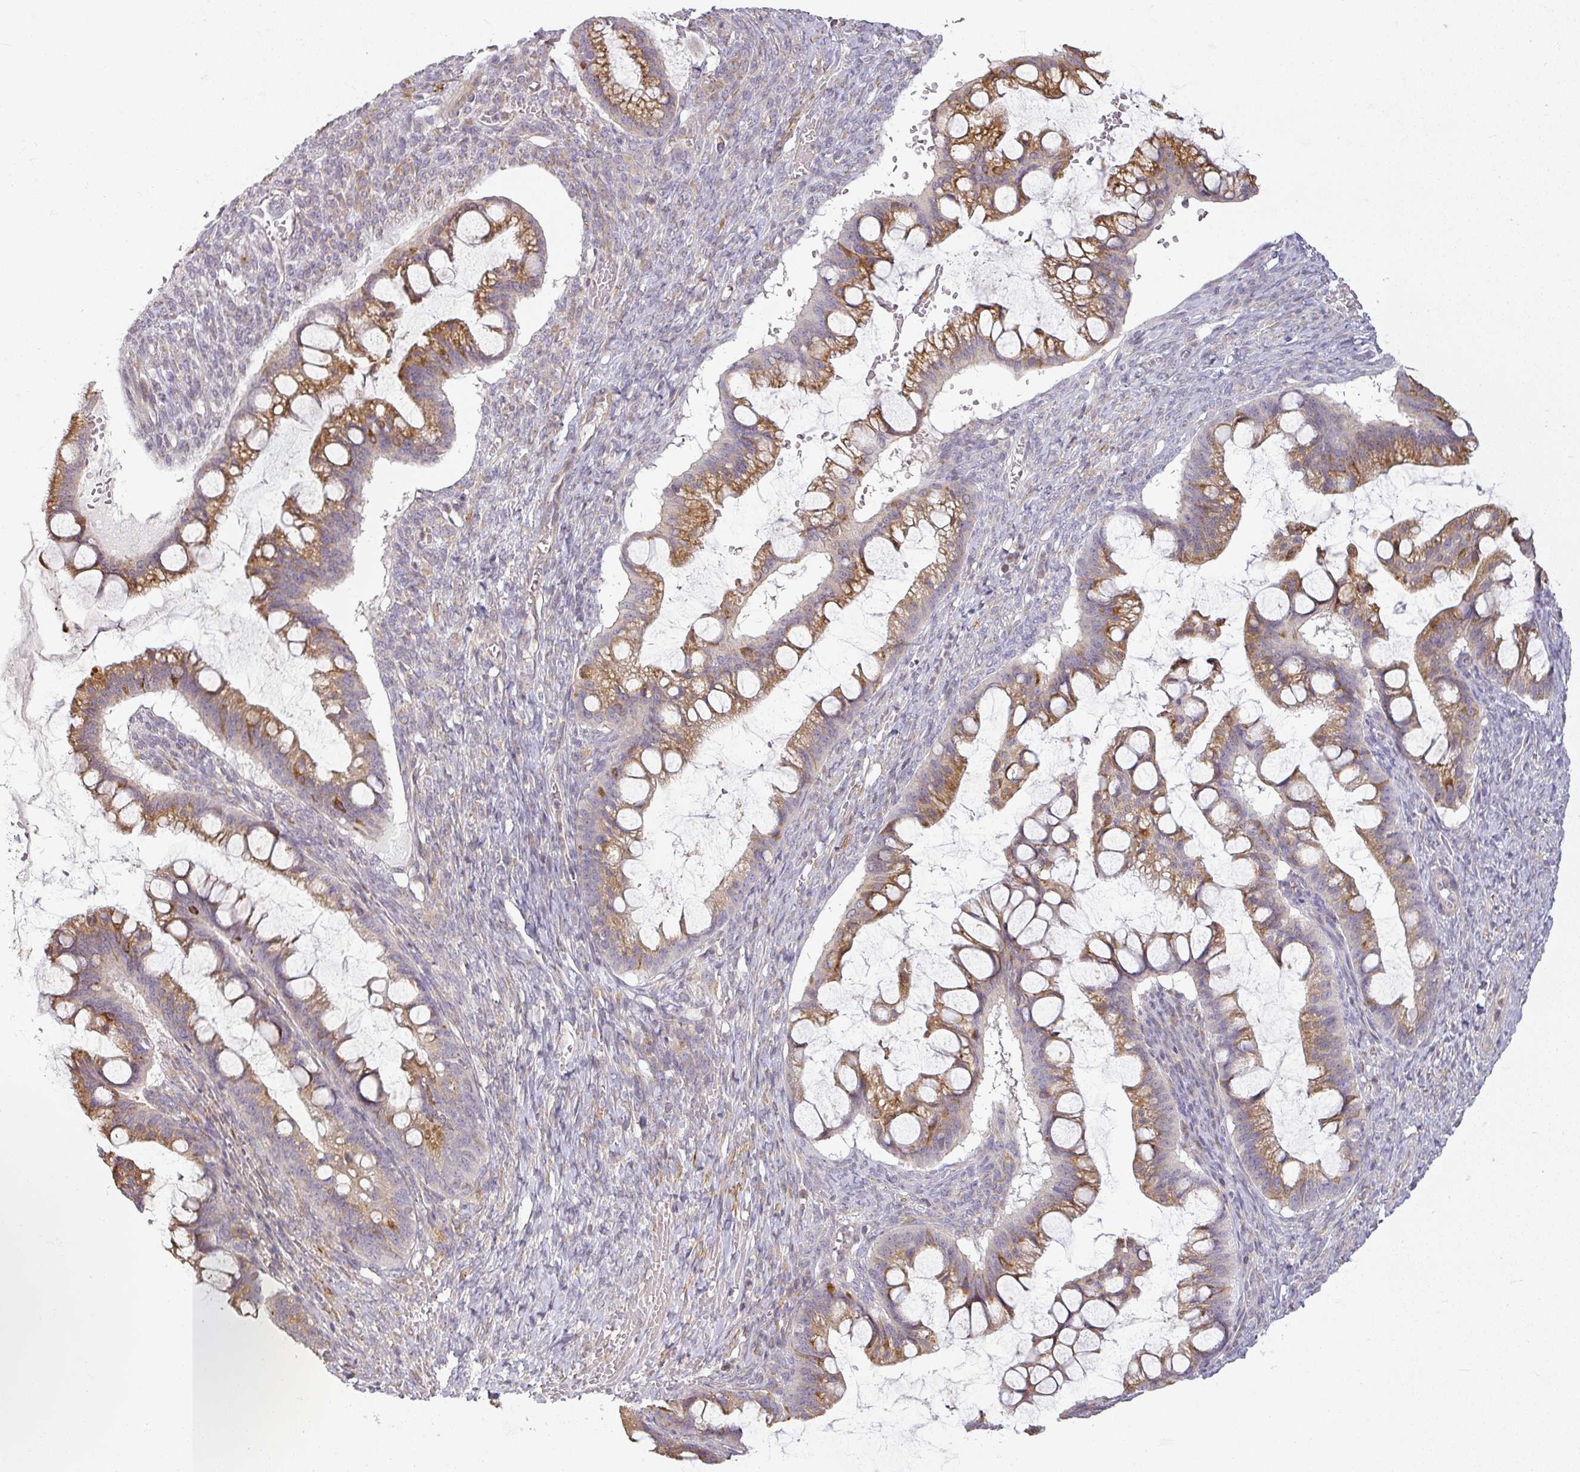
{"staining": {"intensity": "moderate", "quantity": ">75%", "location": "cytoplasmic/membranous"}, "tissue": "ovarian cancer", "cell_type": "Tumor cells", "image_type": "cancer", "snomed": [{"axis": "morphology", "description": "Cystadenocarcinoma, mucinous, NOS"}, {"axis": "topography", "description": "Ovary"}], "caption": "This micrograph shows immunohistochemistry (IHC) staining of mucinous cystadenocarcinoma (ovarian), with medium moderate cytoplasmic/membranous staining in approximately >75% of tumor cells.", "gene": "CCDC144A", "patient": {"sex": "female", "age": 73}}